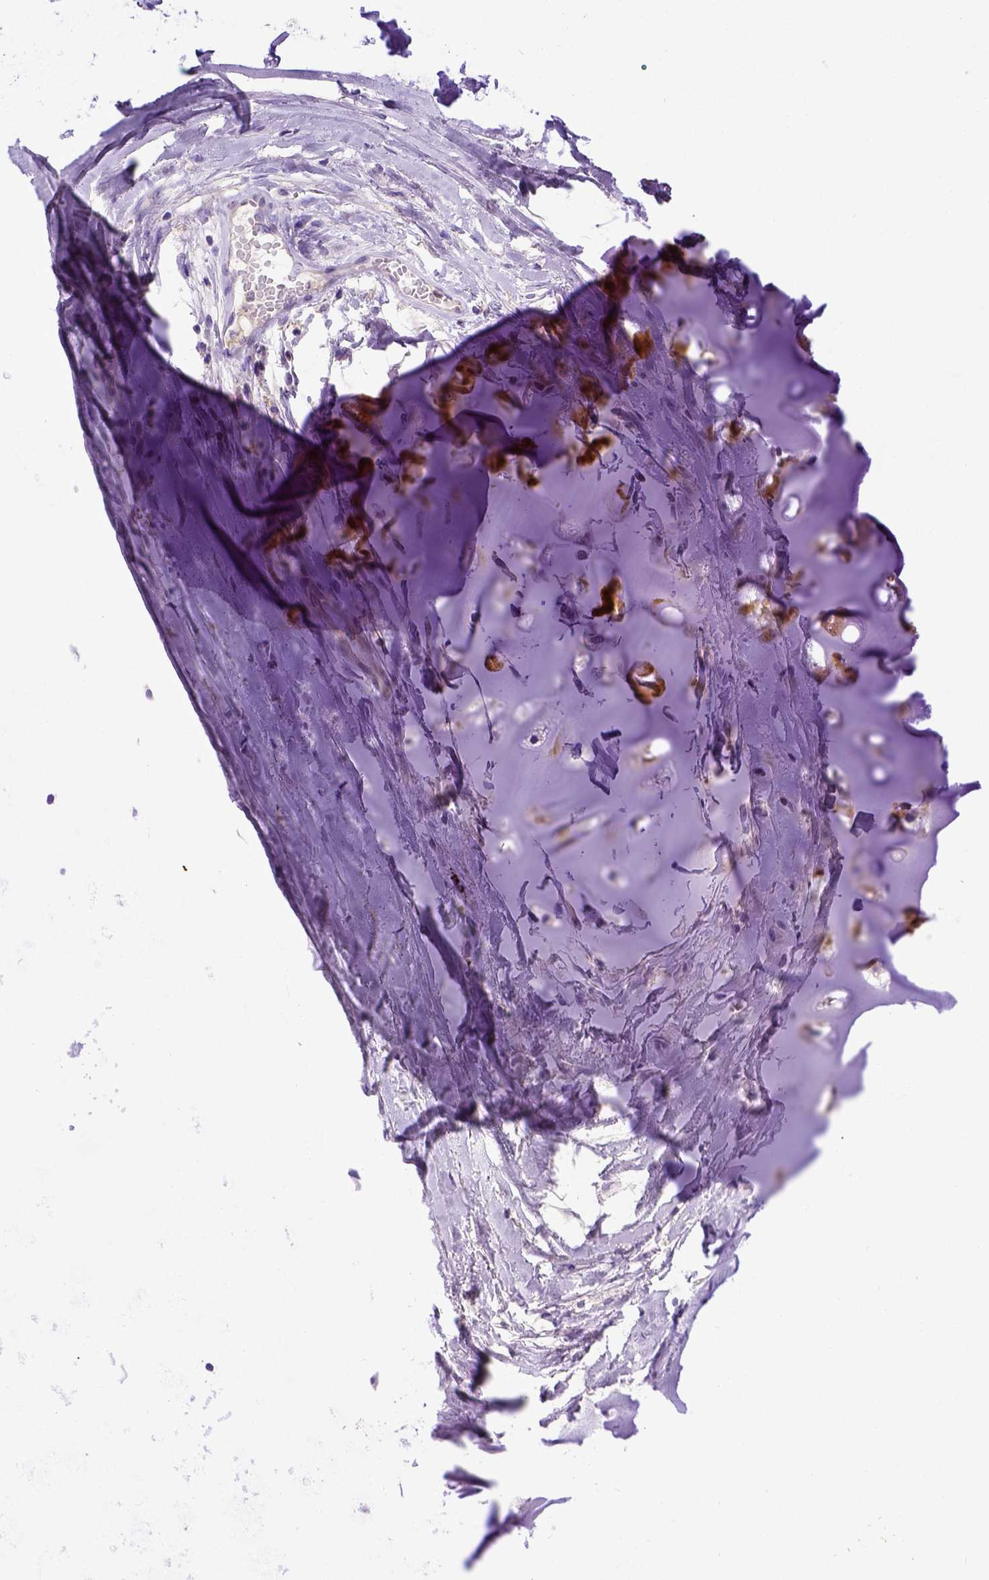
{"staining": {"intensity": "strong", "quantity": ">75%", "location": "cytoplasmic/membranous"}, "tissue": "soft tissue", "cell_type": "Chondrocytes", "image_type": "normal", "snomed": [{"axis": "morphology", "description": "Normal tissue, NOS"}, {"axis": "topography", "description": "Cartilage tissue"}, {"axis": "topography", "description": "Nasopharynx"}, {"axis": "topography", "description": "Thyroid gland"}], "caption": "Chondrocytes show high levels of strong cytoplasmic/membranous positivity in about >75% of cells in normal human soft tissue.", "gene": "ADAM12", "patient": {"sex": "male", "age": 63}}